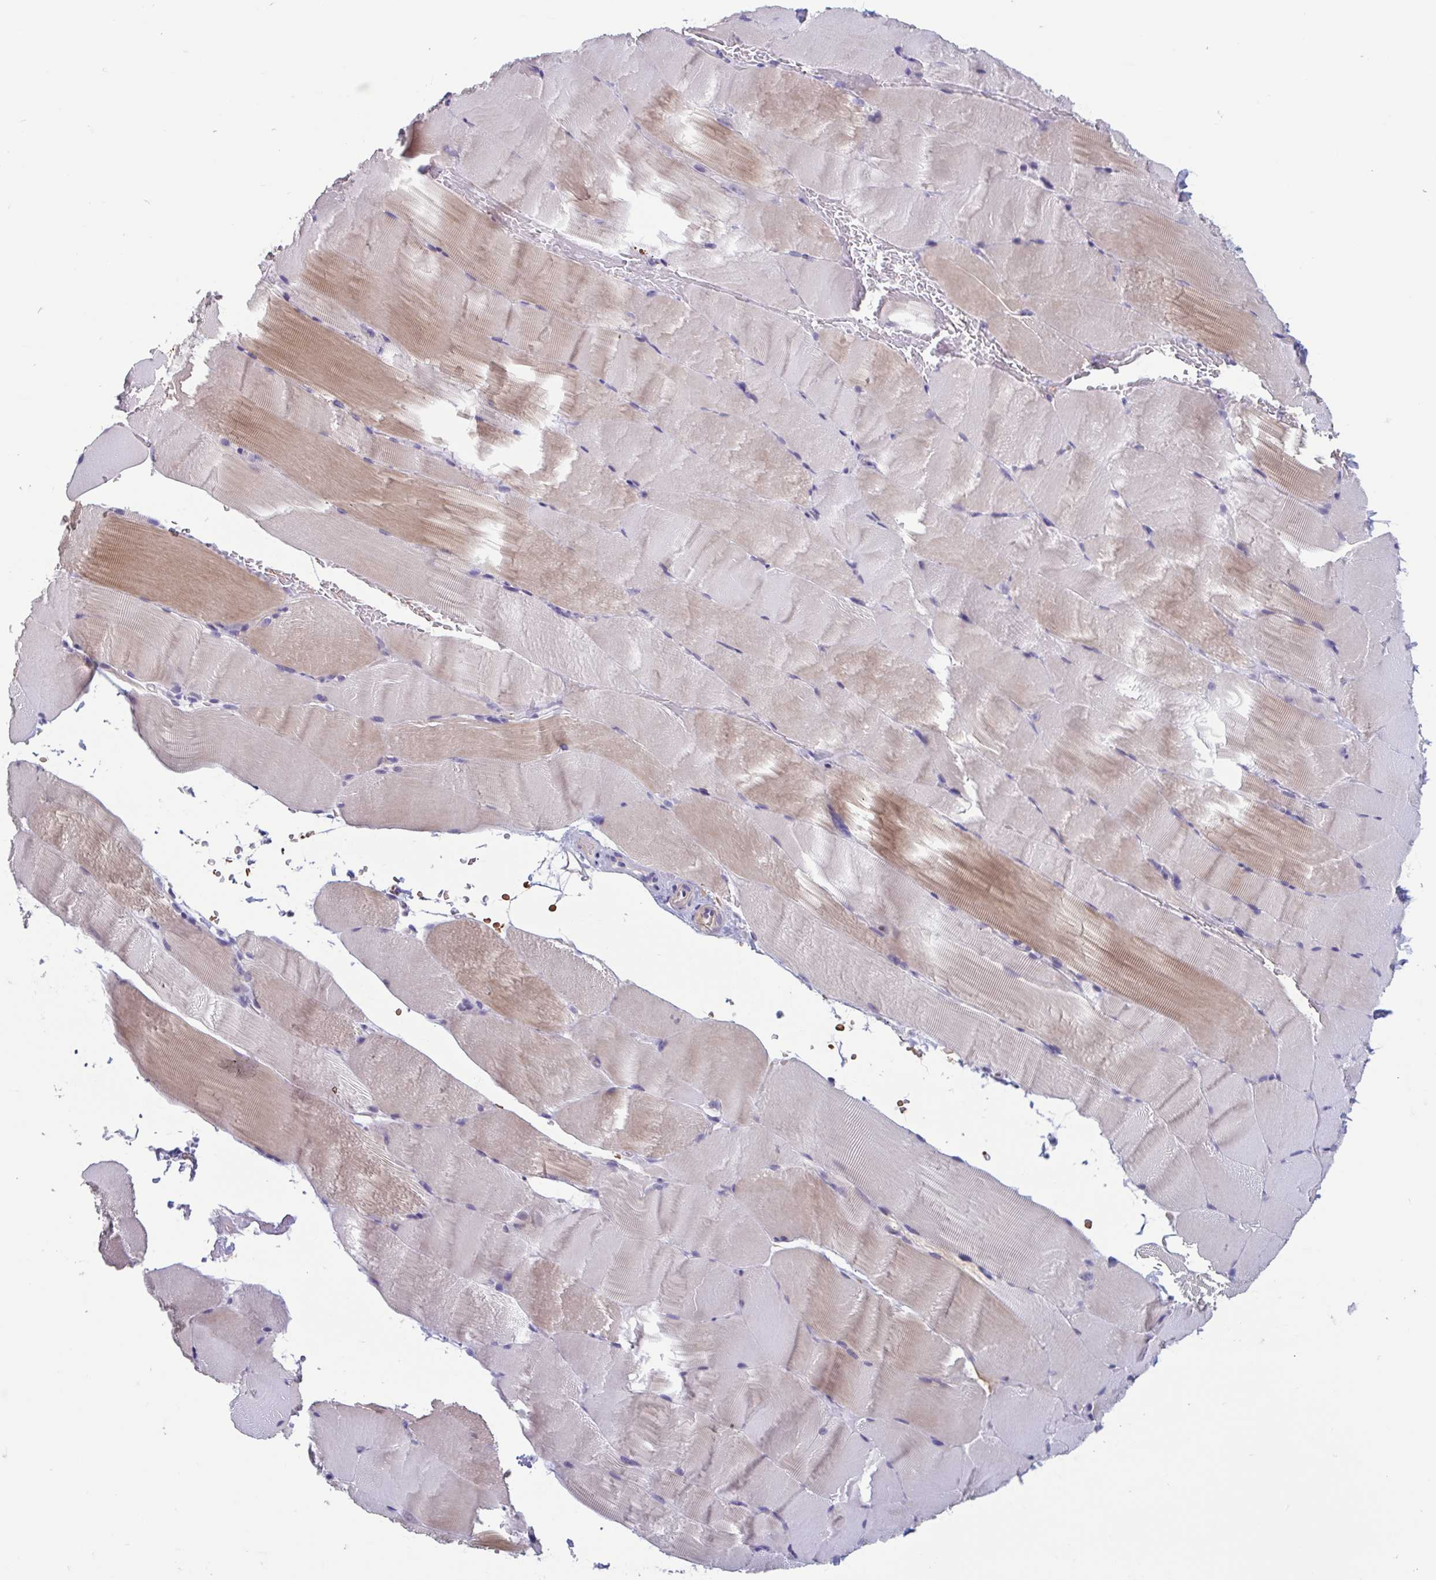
{"staining": {"intensity": "weak", "quantity": "<25%", "location": "cytoplasmic/membranous"}, "tissue": "skeletal muscle", "cell_type": "Myocytes", "image_type": "normal", "snomed": [{"axis": "morphology", "description": "Normal tissue, NOS"}, {"axis": "topography", "description": "Skeletal muscle"}], "caption": "Immunohistochemistry (IHC) image of benign skeletal muscle: skeletal muscle stained with DAB exhibits no significant protein positivity in myocytes.", "gene": "MORC4", "patient": {"sex": "female", "age": 37}}